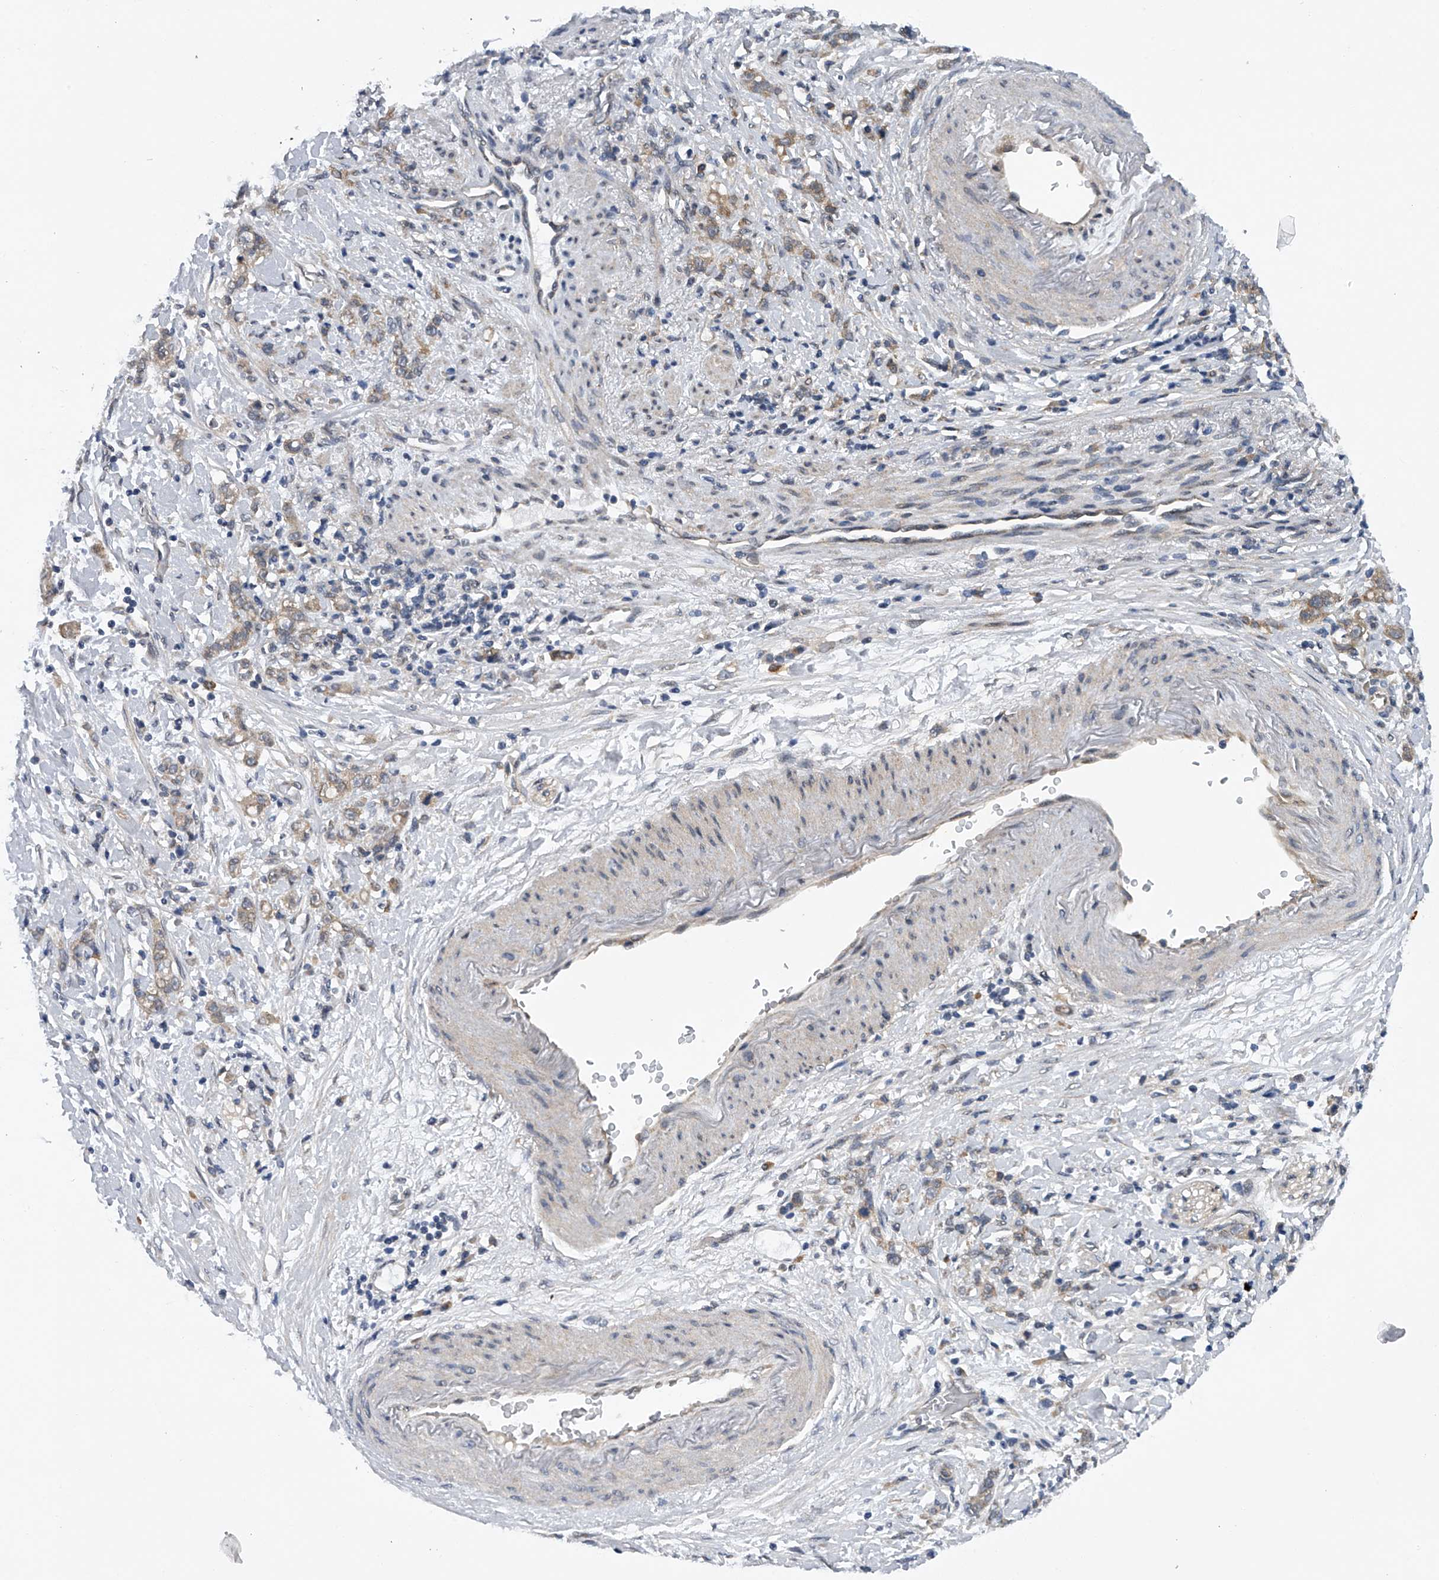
{"staining": {"intensity": "moderate", "quantity": "<25%", "location": "cytoplasmic/membranous"}, "tissue": "stomach cancer", "cell_type": "Tumor cells", "image_type": "cancer", "snomed": [{"axis": "morphology", "description": "Adenocarcinoma, NOS"}, {"axis": "topography", "description": "Stomach, lower"}], "caption": "Stomach cancer (adenocarcinoma) was stained to show a protein in brown. There is low levels of moderate cytoplasmic/membranous staining in approximately <25% of tumor cells. (Brightfield microscopy of DAB IHC at high magnification).", "gene": "RNF5", "patient": {"sex": "male", "age": 88}}